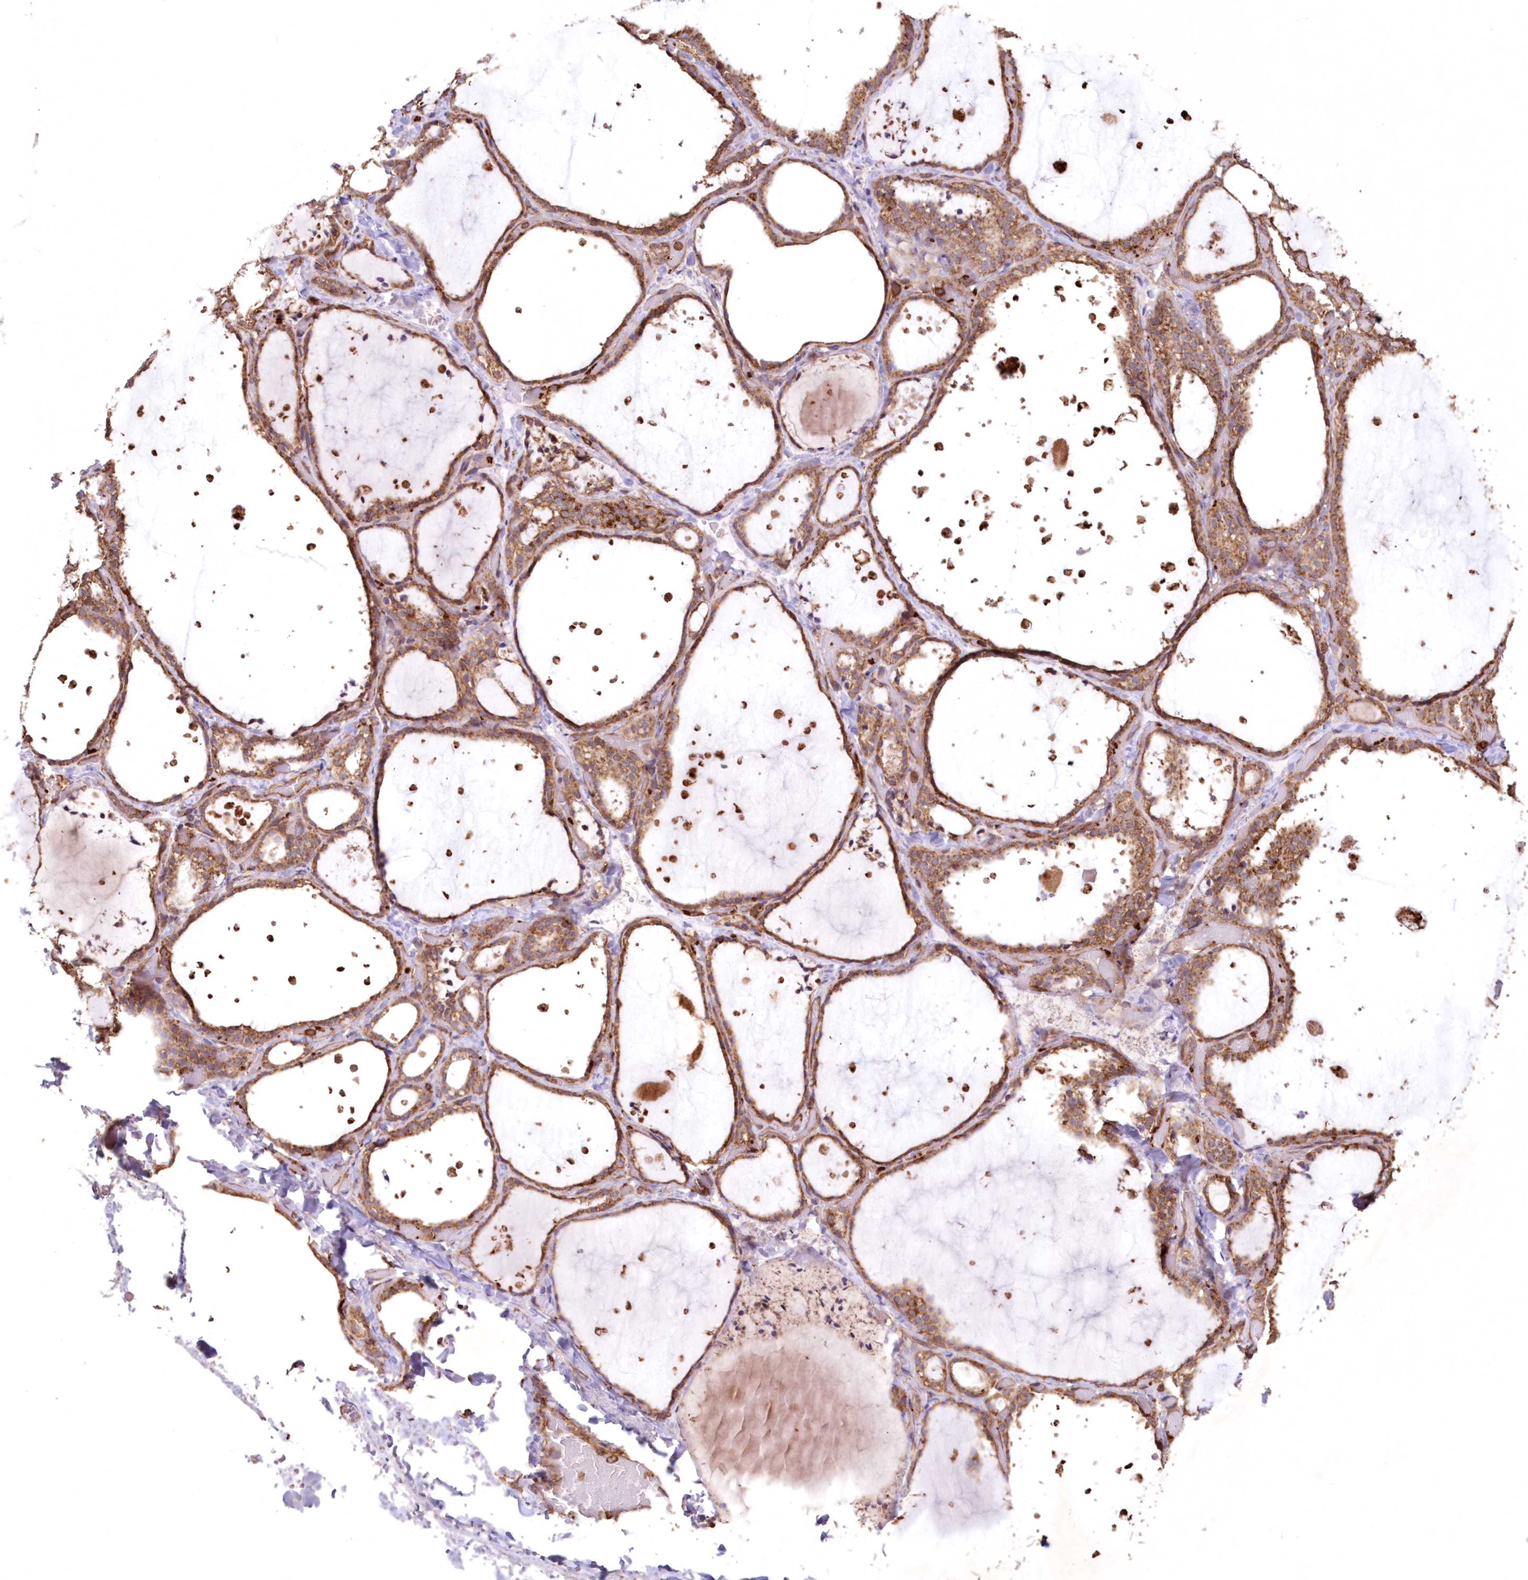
{"staining": {"intensity": "moderate", "quantity": ">75%", "location": "cytoplasmic/membranous"}, "tissue": "thyroid gland", "cell_type": "Glandular cells", "image_type": "normal", "snomed": [{"axis": "morphology", "description": "Normal tissue, NOS"}, {"axis": "topography", "description": "Thyroid gland"}], "caption": "High-magnification brightfield microscopy of unremarkable thyroid gland stained with DAB (3,3'-diaminobenzidine) (brown) and counterstained with hematoxylin (blue). glandular cells exhibit moderate cytoplasmic/membranous expression is seen in about>75% of cells. The protein is stained brown, and the nuclei are stained in blue (DAB IHC with brightfield microscopy, high magnification).", "gene": "TMEM139", "patient": {"sex": "female", "age": 44}}